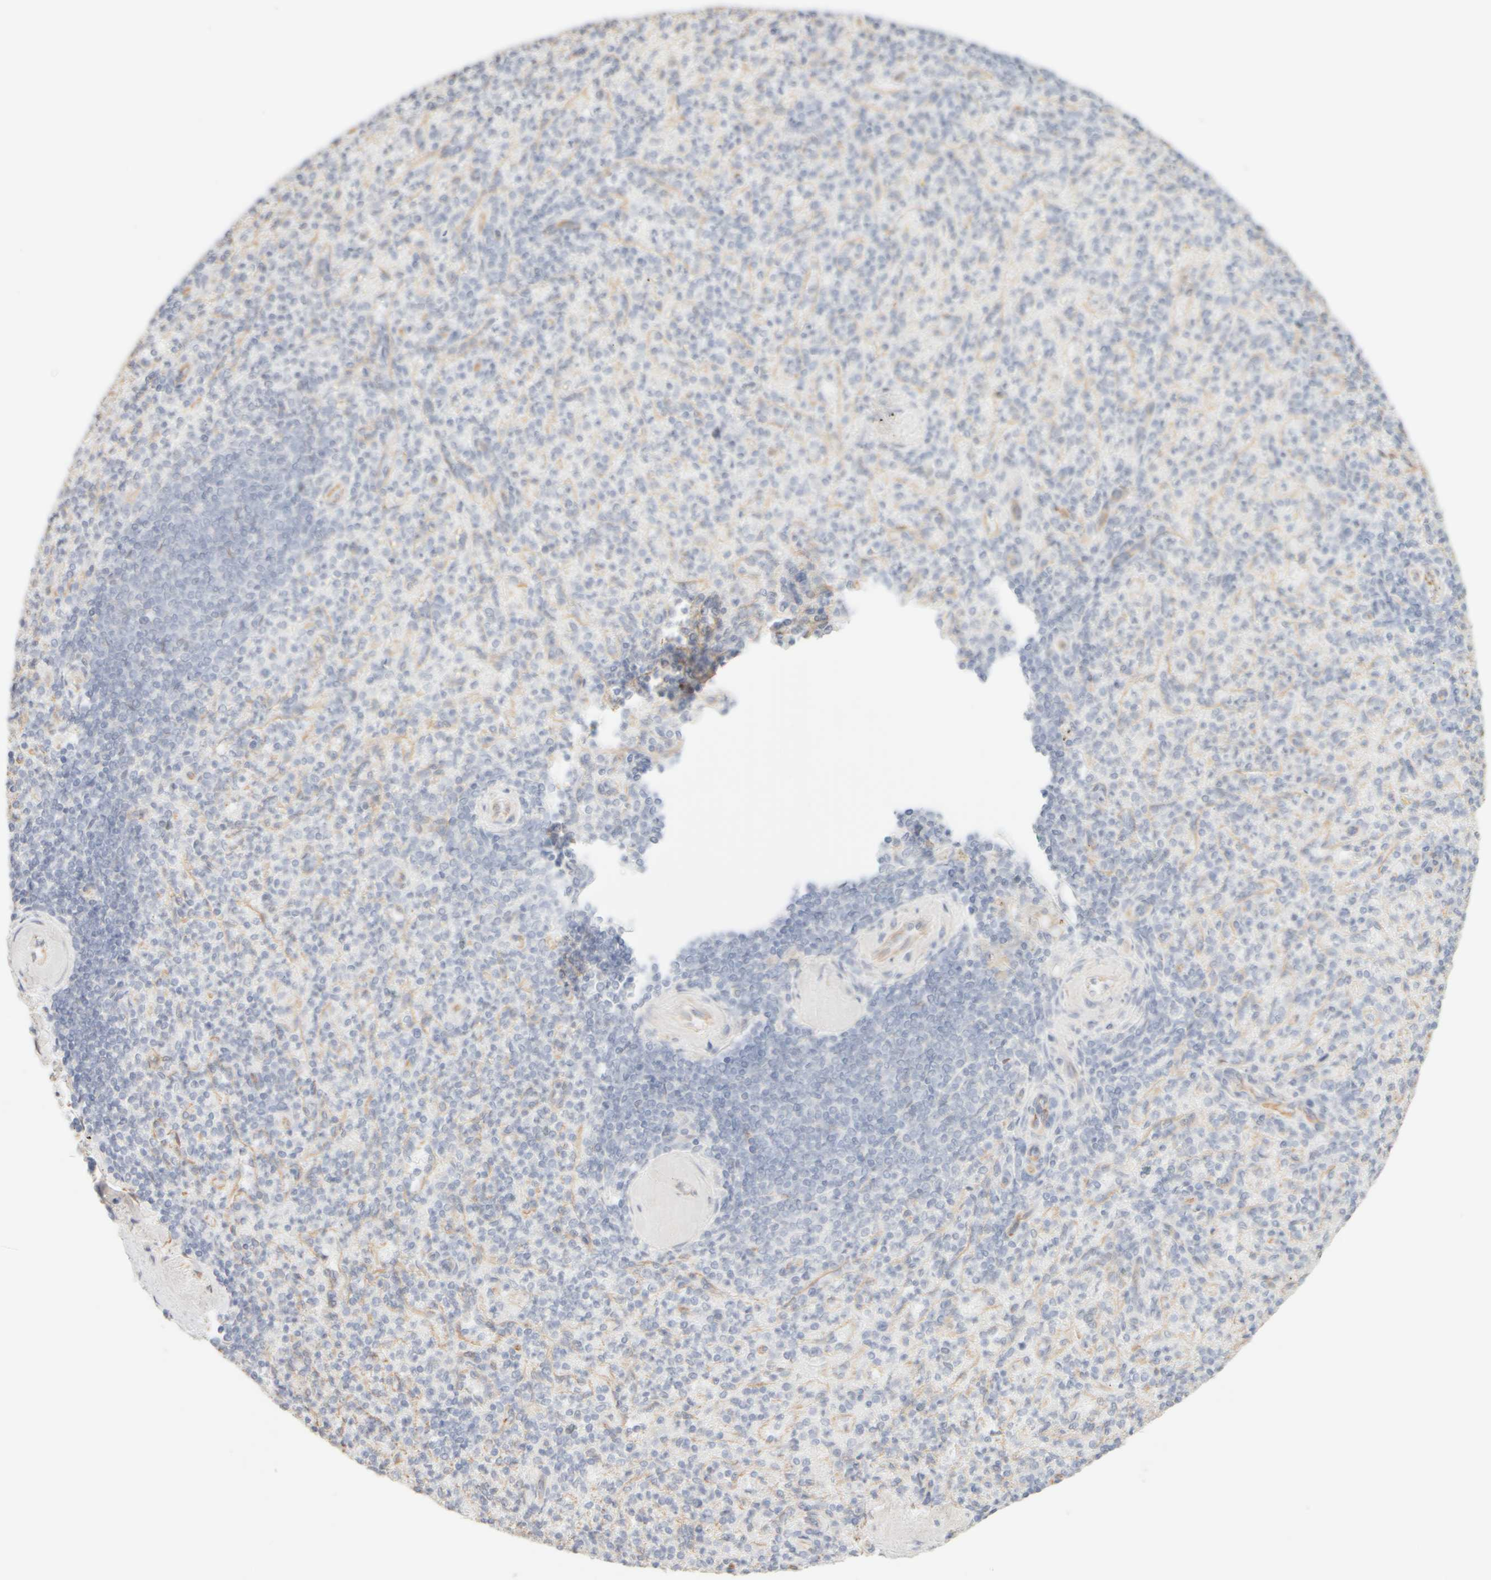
{"staining": {"intensity": "negative", "quantity": "none", "location": "none"}, "tissue": "spleen", "cell_type": "Cells in red pulp", "image_type": "normal", "snomed": [{"axis": "morphology", "description": "Normal tissue, NOS"}, {"axis": "topography", "description": "Spleen"}], "caption": "Cells in red pulp show no significant protein expression in normal spleen.", "gene": "KRT15", "patient": {"sex": "female", "age": 74}}